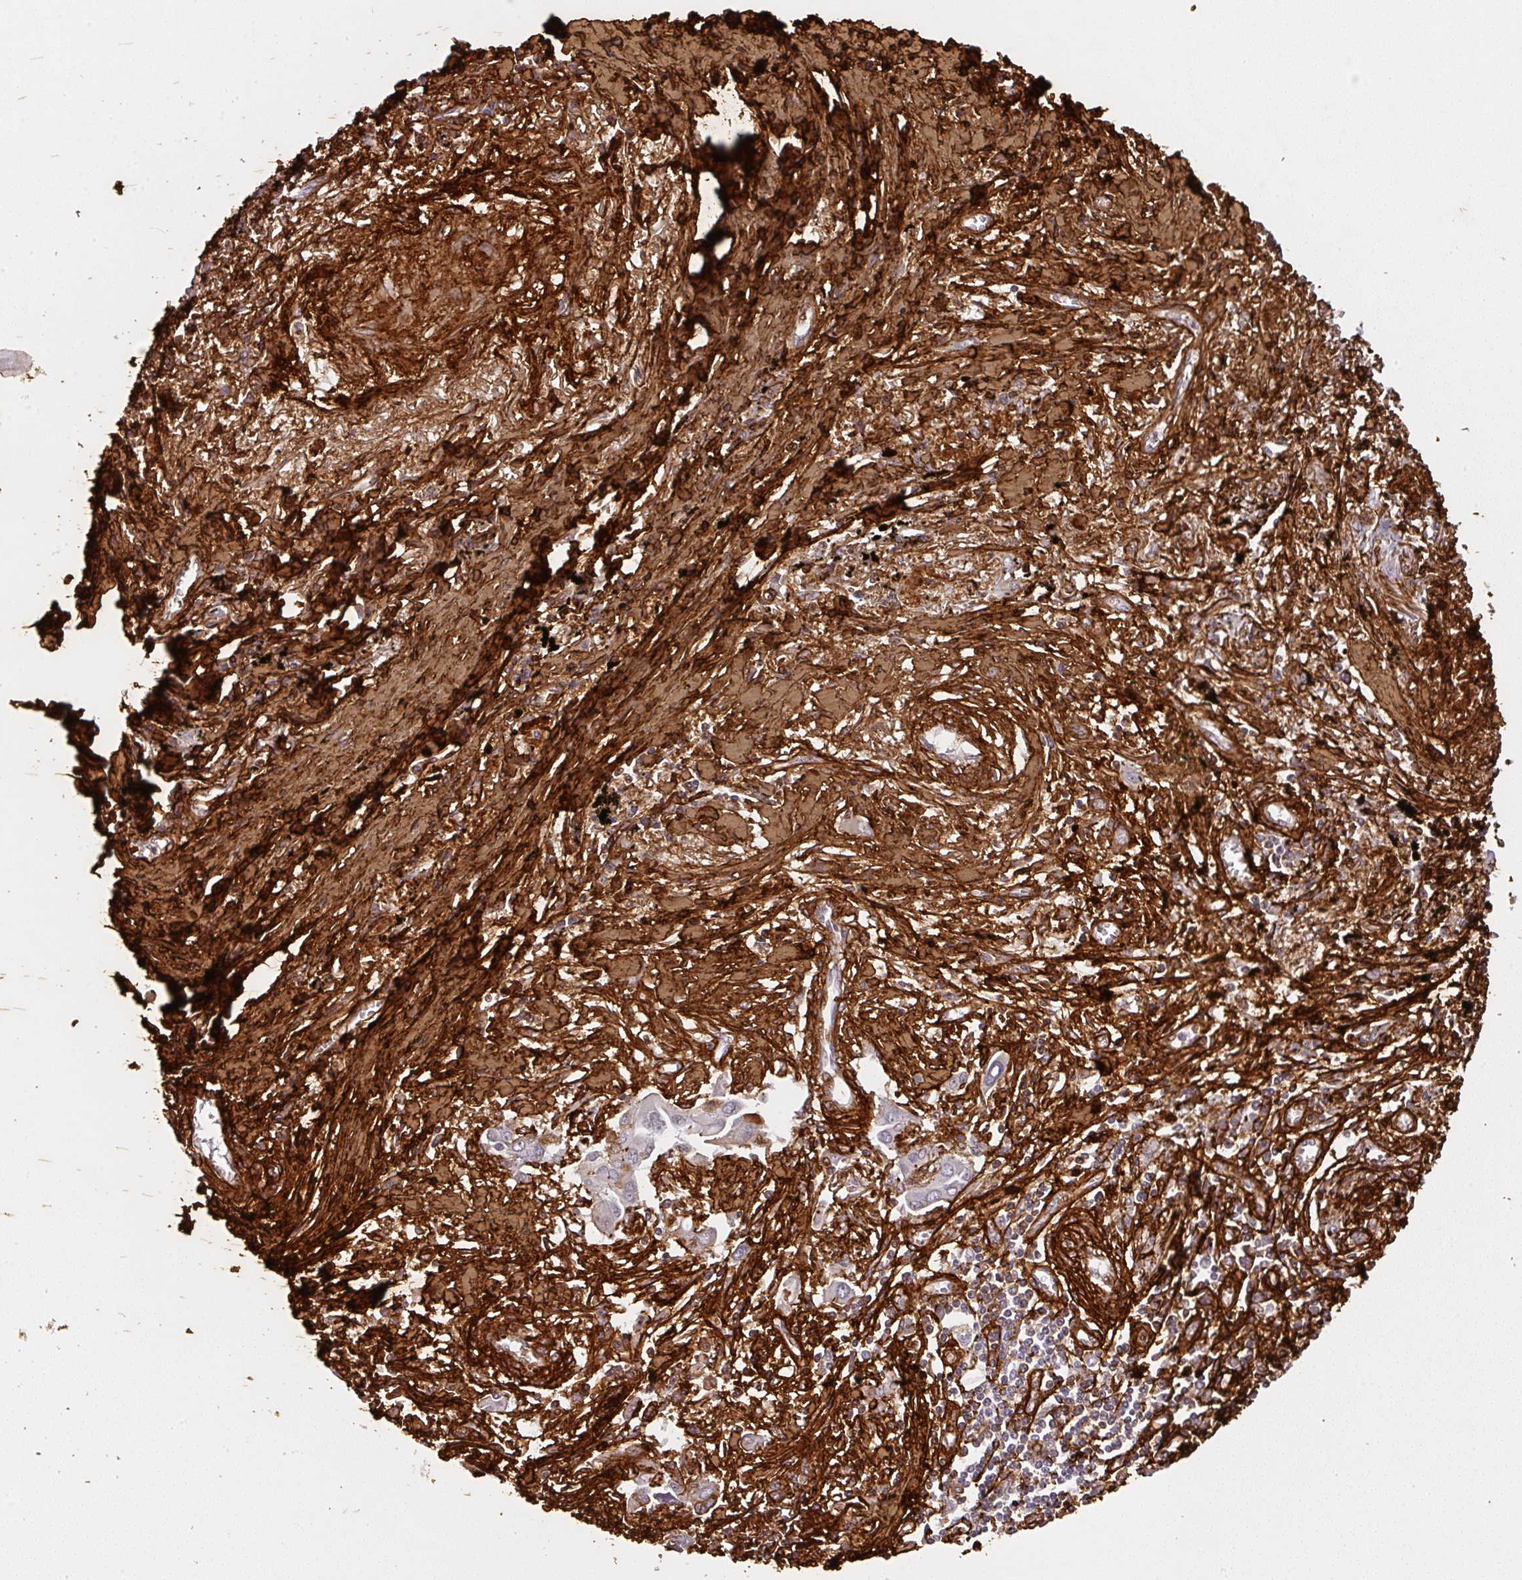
{"staining": {"intensity": "negative", "quantity": "none", "location": "none"}, "tissue": "lung cancer", "cell_type": "Tumor cells", "image_type": "cancer", "snomed": [{"axis": "morphology", "description": "Adenocarcinoma, NOS"}, {"axis": "topography", "description": "Lung"}], "caption": "Image shows no significant protein staining in tumor cells of lung cancer. (DAB IHC with hematoxylin counter stain).", "gene": "COL3A1", "patient": {"sex": "male", "age": 76}}